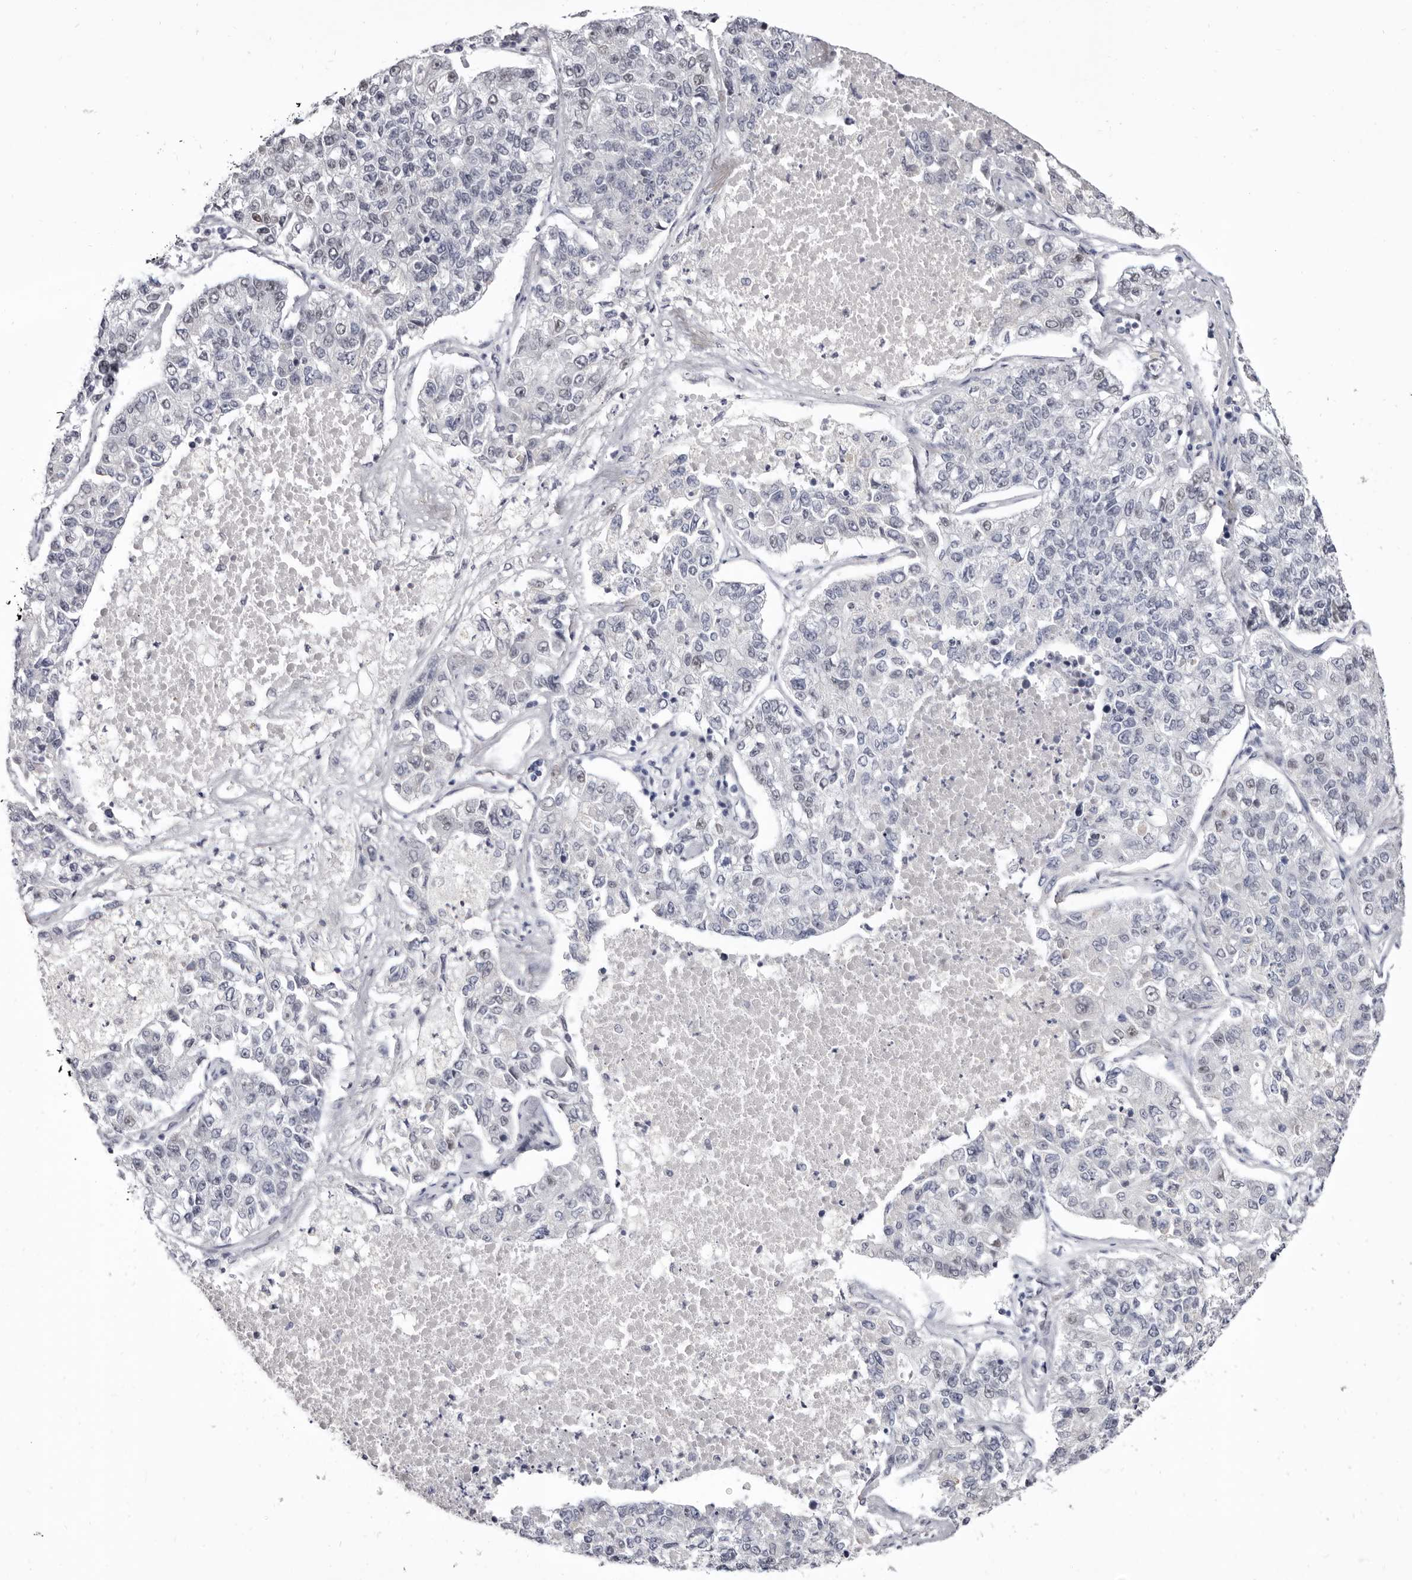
{"staining": {"intensity": "negative", "quantity": "none", "location": "none"}, "tissue": "lung cancer", "cell_type": "Tumor cells", "image_type": "cancer", "snomed": [{"axis": "morphology", "description": "Adenocarcinoma, NOS"}, {"axis": "topography", "description": "Lung"}], "caption": "Tumor cells are negative for protein expression in human lung adenocarcinoma.", "gene": "ZNF326", "patient": {"sex": "male", "age": 49}}